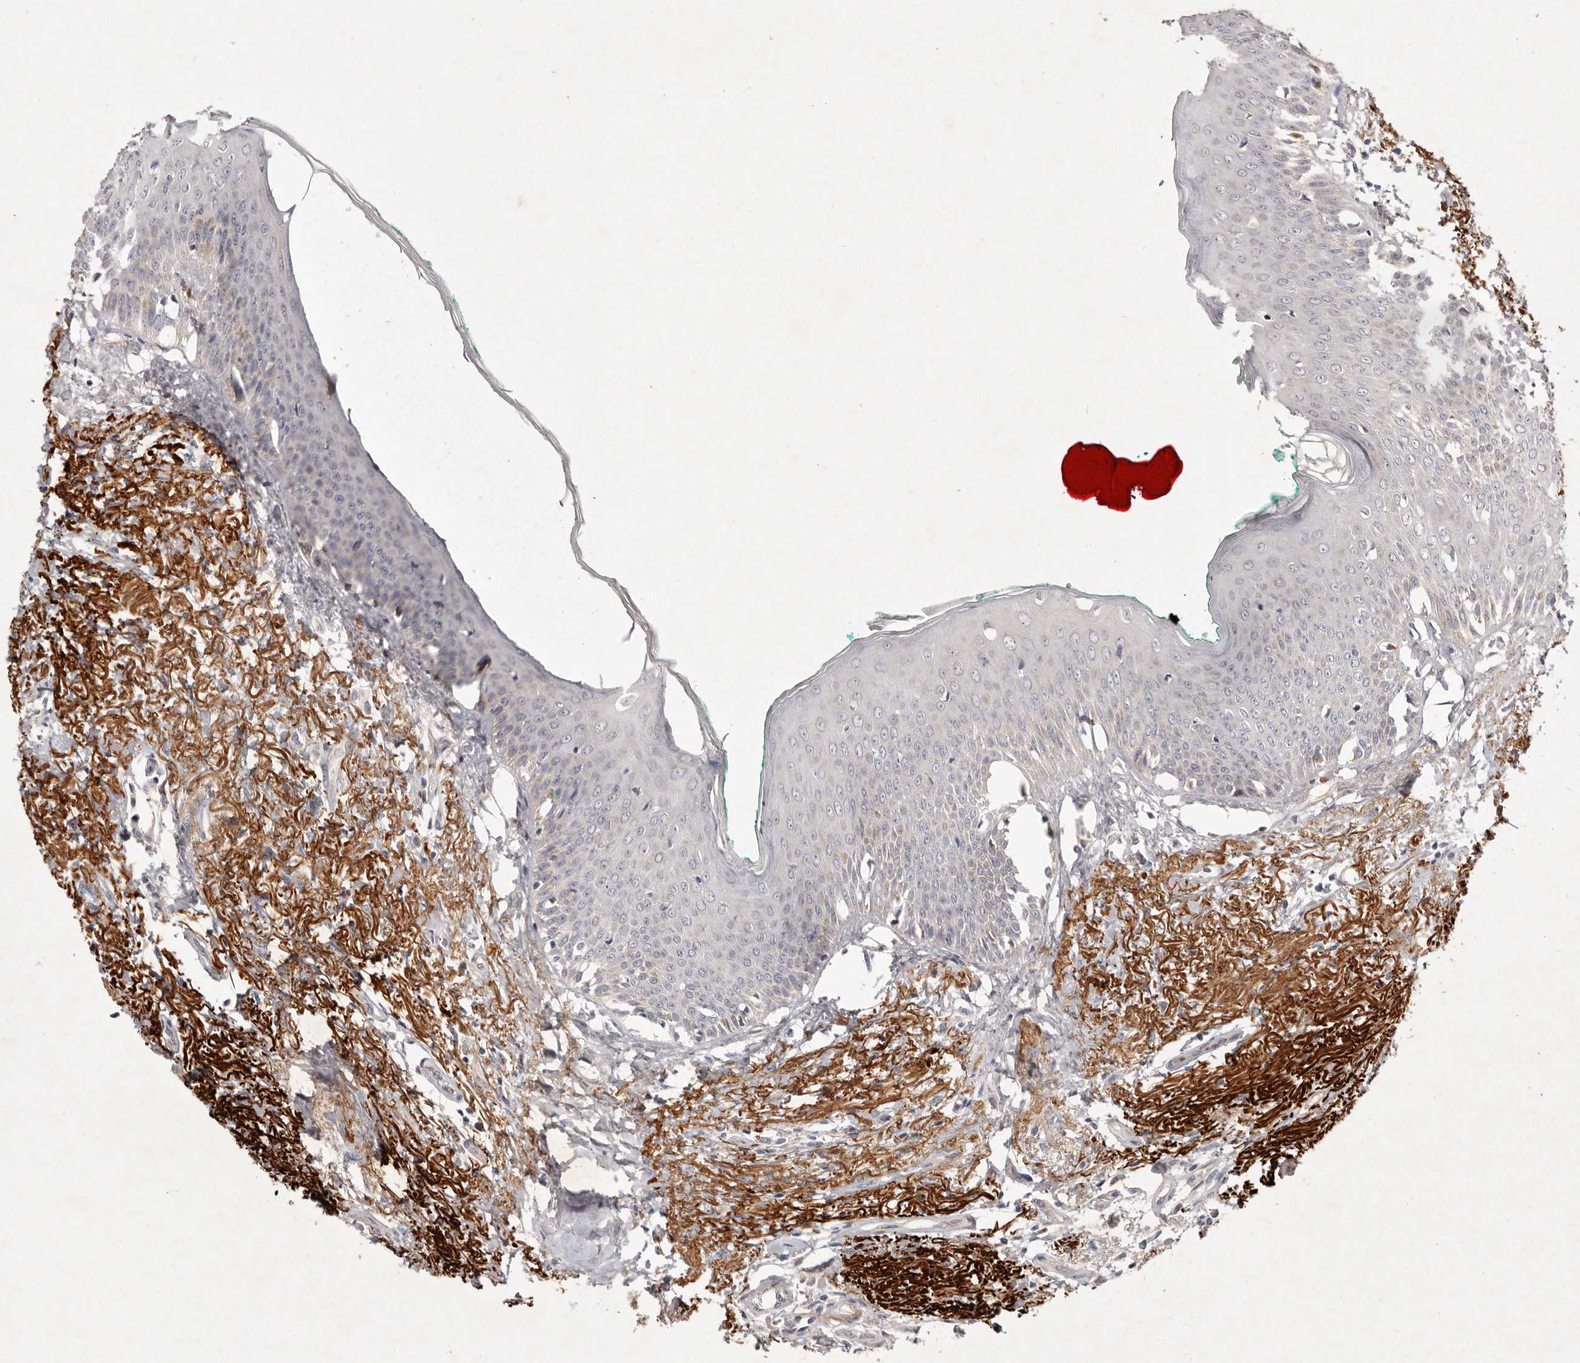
{"staining": {"intensity": "weak", "quantity": "<25%", "location": "cytoplasmic/membranous"}, "tissue": "oral mucosa", "cell_type": "Squamous epithelial cells", "image_type": "normal", "snomed": [{"axis": "morphology", "description": "Normal tissue, NOS"}, {"axis": "topography", "description": "Oral tissue"}], "caption": "Protein analysis of unremarkable oral mucosa shows no significant staining in squamous epithelial cells. (Immunohistochemistry (ihc), brightfield microscopy, high magnification).", "gene": "USP24", "patient": {"sex": "female", "age": 70}}